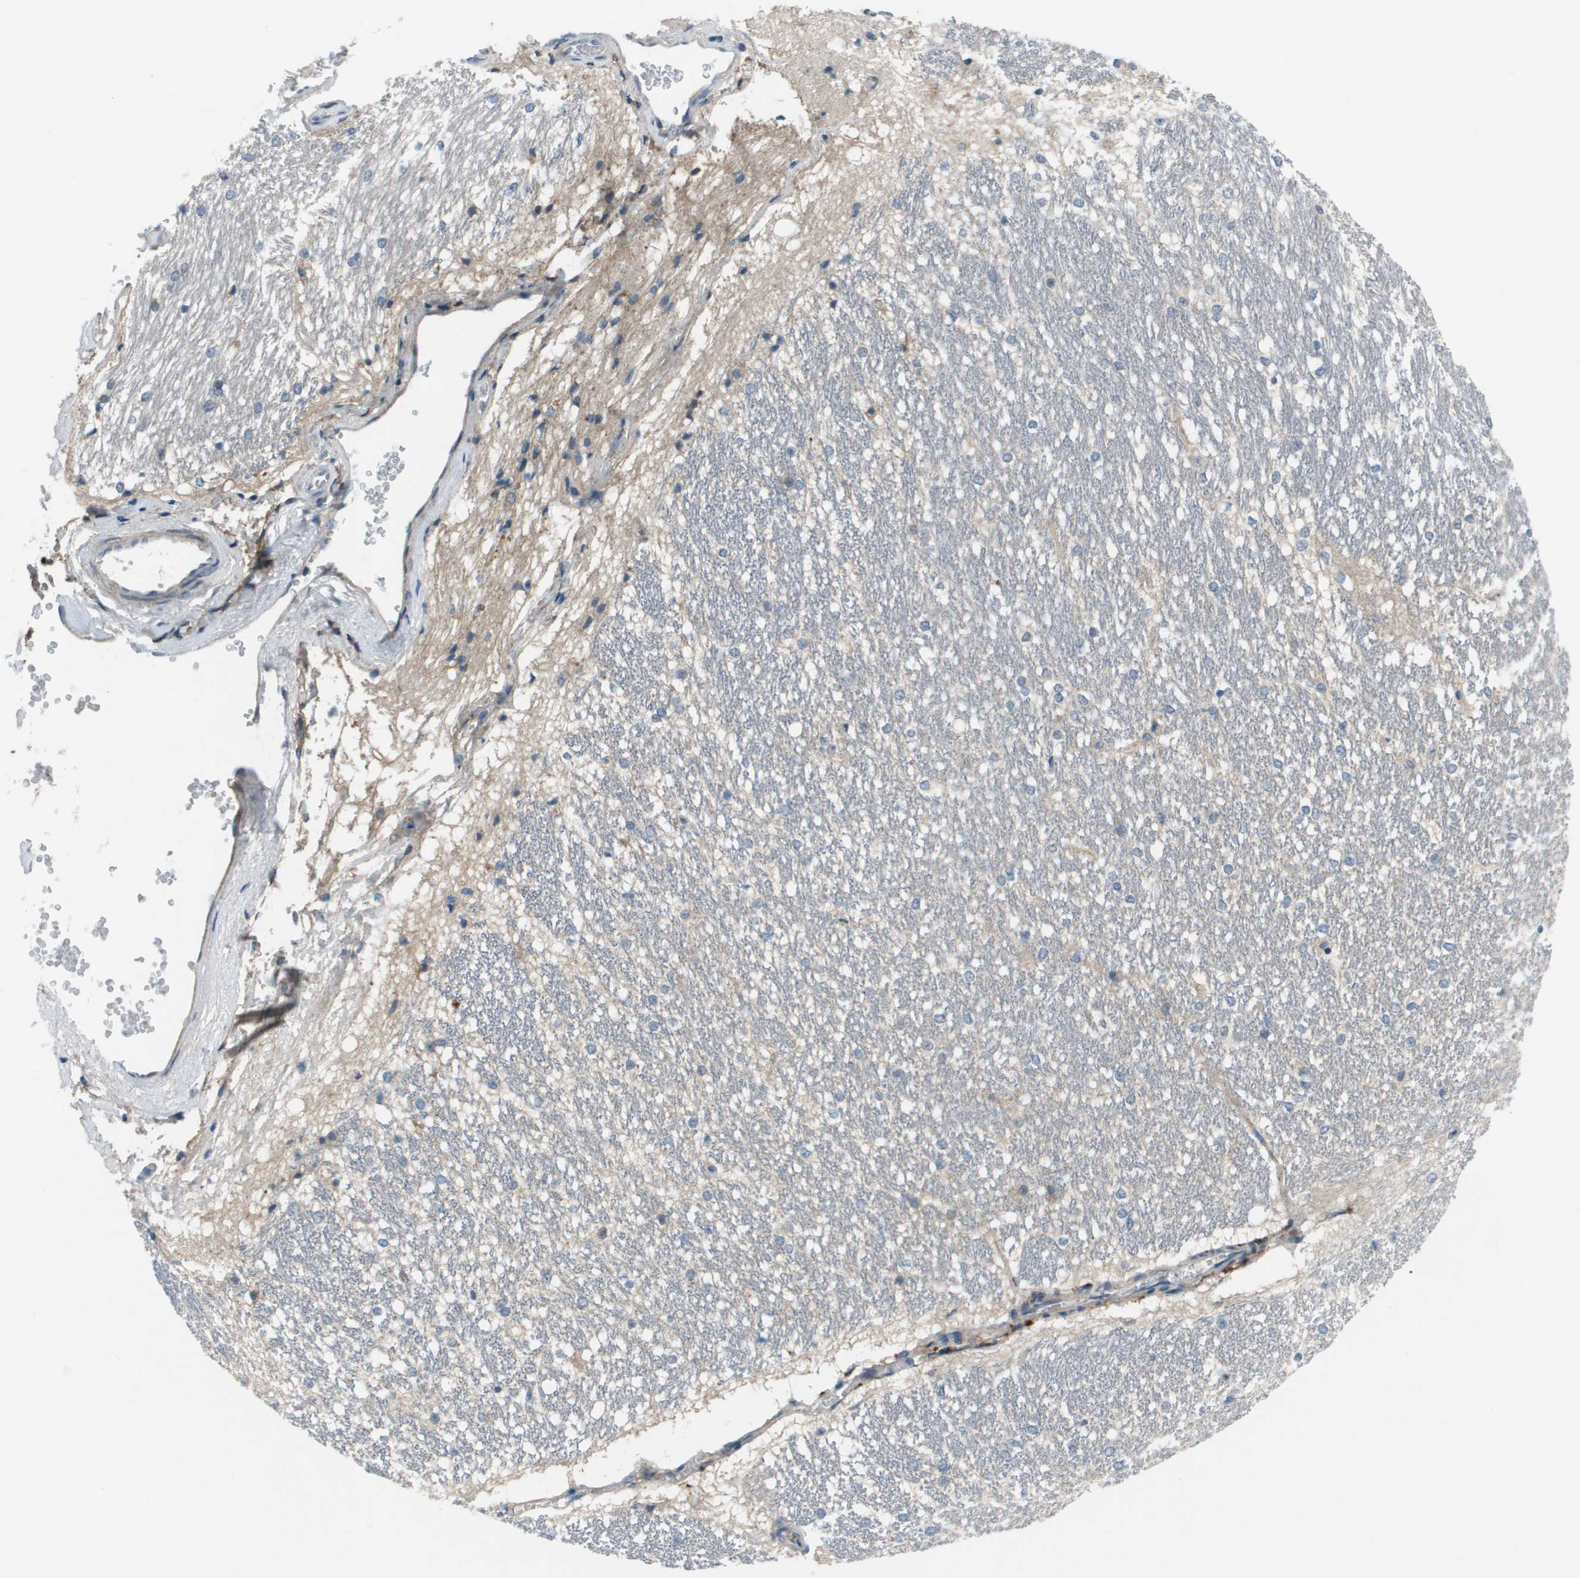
{"staining": {"intensity": "negative", "quantity": "none", "location": "none"}, "tissue": "hippocampus", "cell_type": "Glial cells", "image_type": "normal", "snomed": [{"axis": "morphology", "description": "Normal tissue, NOS"}, {"axis": "topography", "description": "Hippocampus"}], "caption": "Glial cells are negative for brown protein staining in benign hippocampus. Nuclei are stained in blue.", "gene": "PCOLCE", "patient": {"sex": "female", "age": 19}}